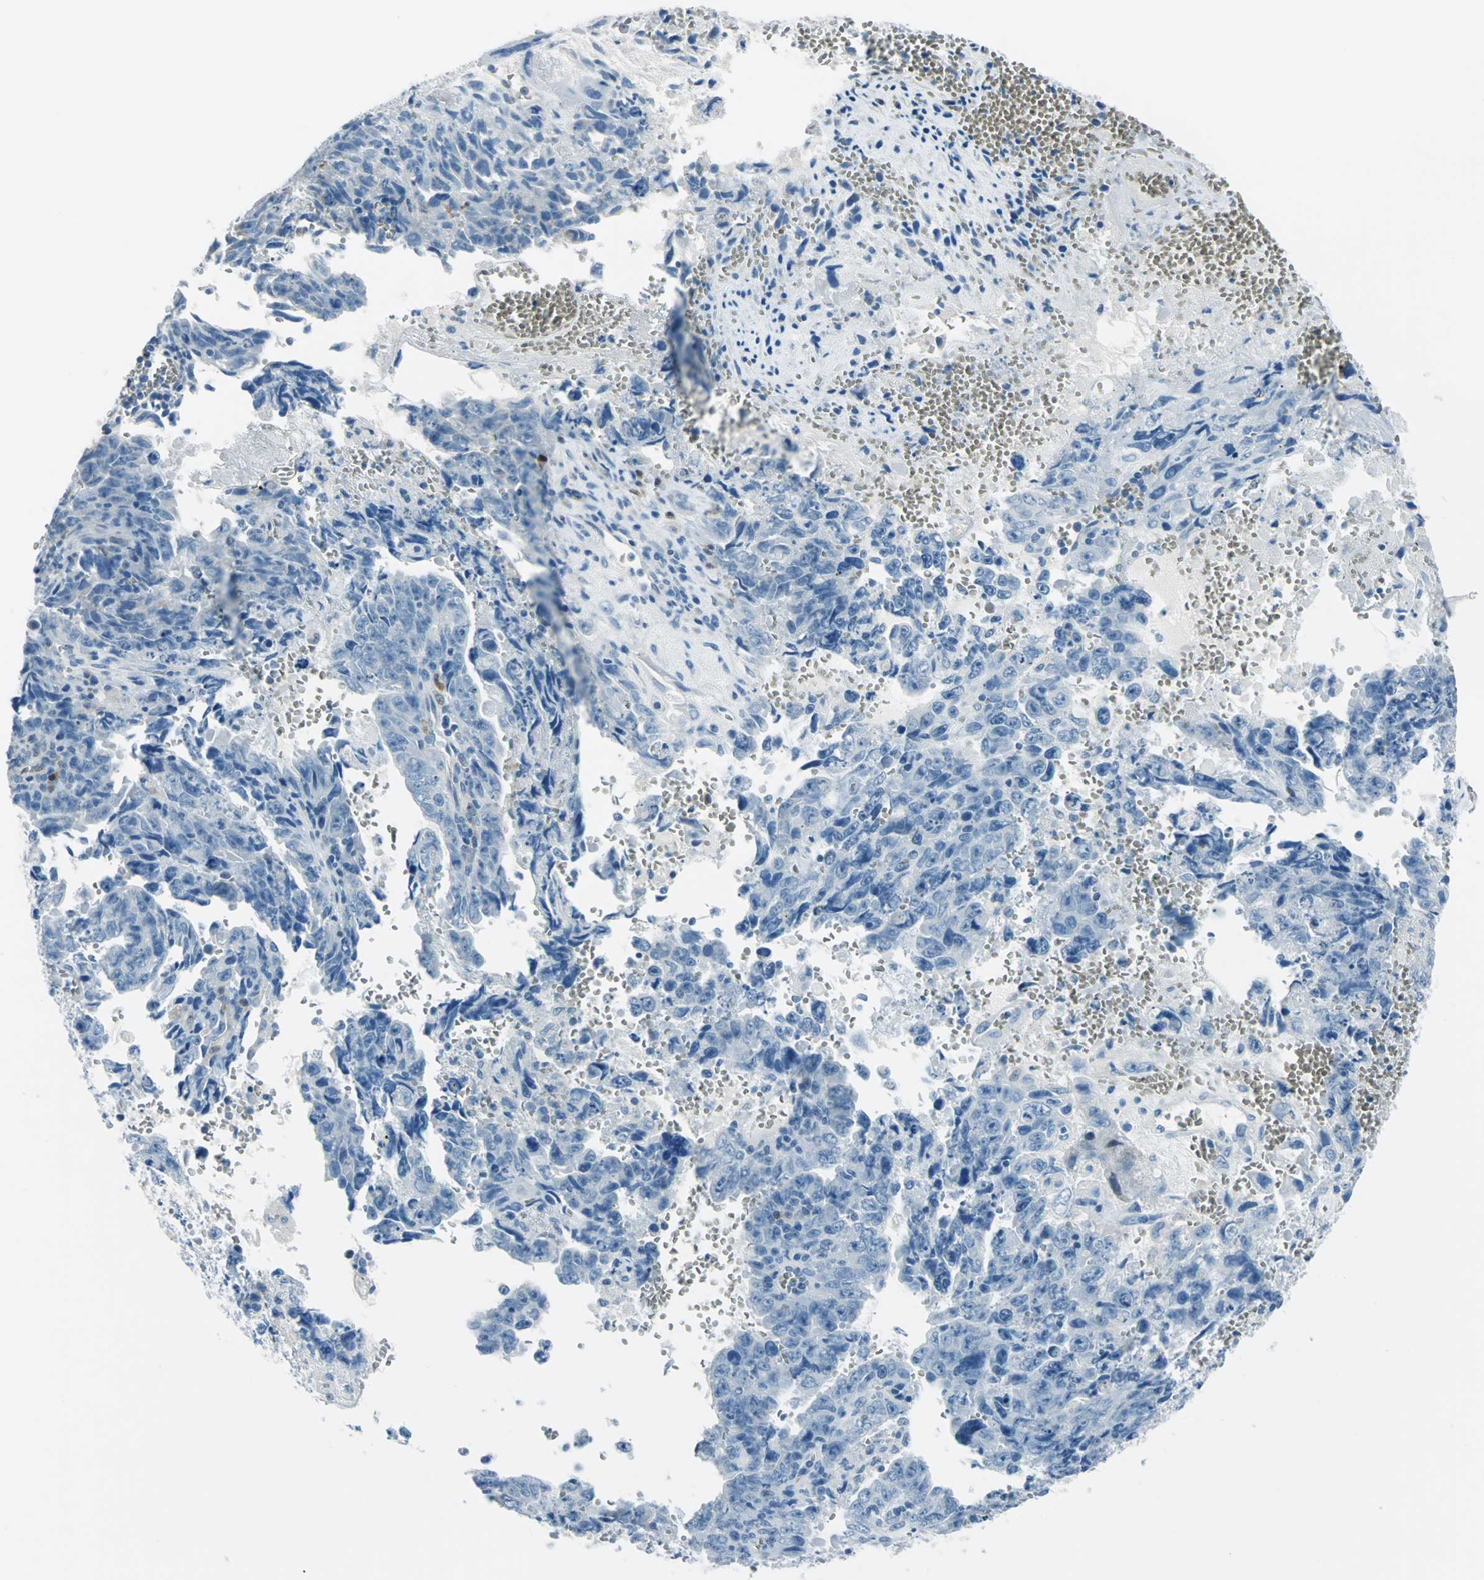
{"staining": {"intensity": "negative", "quantity": "none", "location": "none"}, "tissue": "testis cancer", "cell_type": "Tumor cells", "image_type": "cancer", "snomed": [{"axis": "morphology", "description": "Carcinoma, Embryonal, NOS"}, {"axis": "topography", "description": "Testis"}], "caption": "There is no significant expression in tumor cells of testis cancer.", "gene": "AKR1A1", "patient": {"sex": "male", "age": 28}}